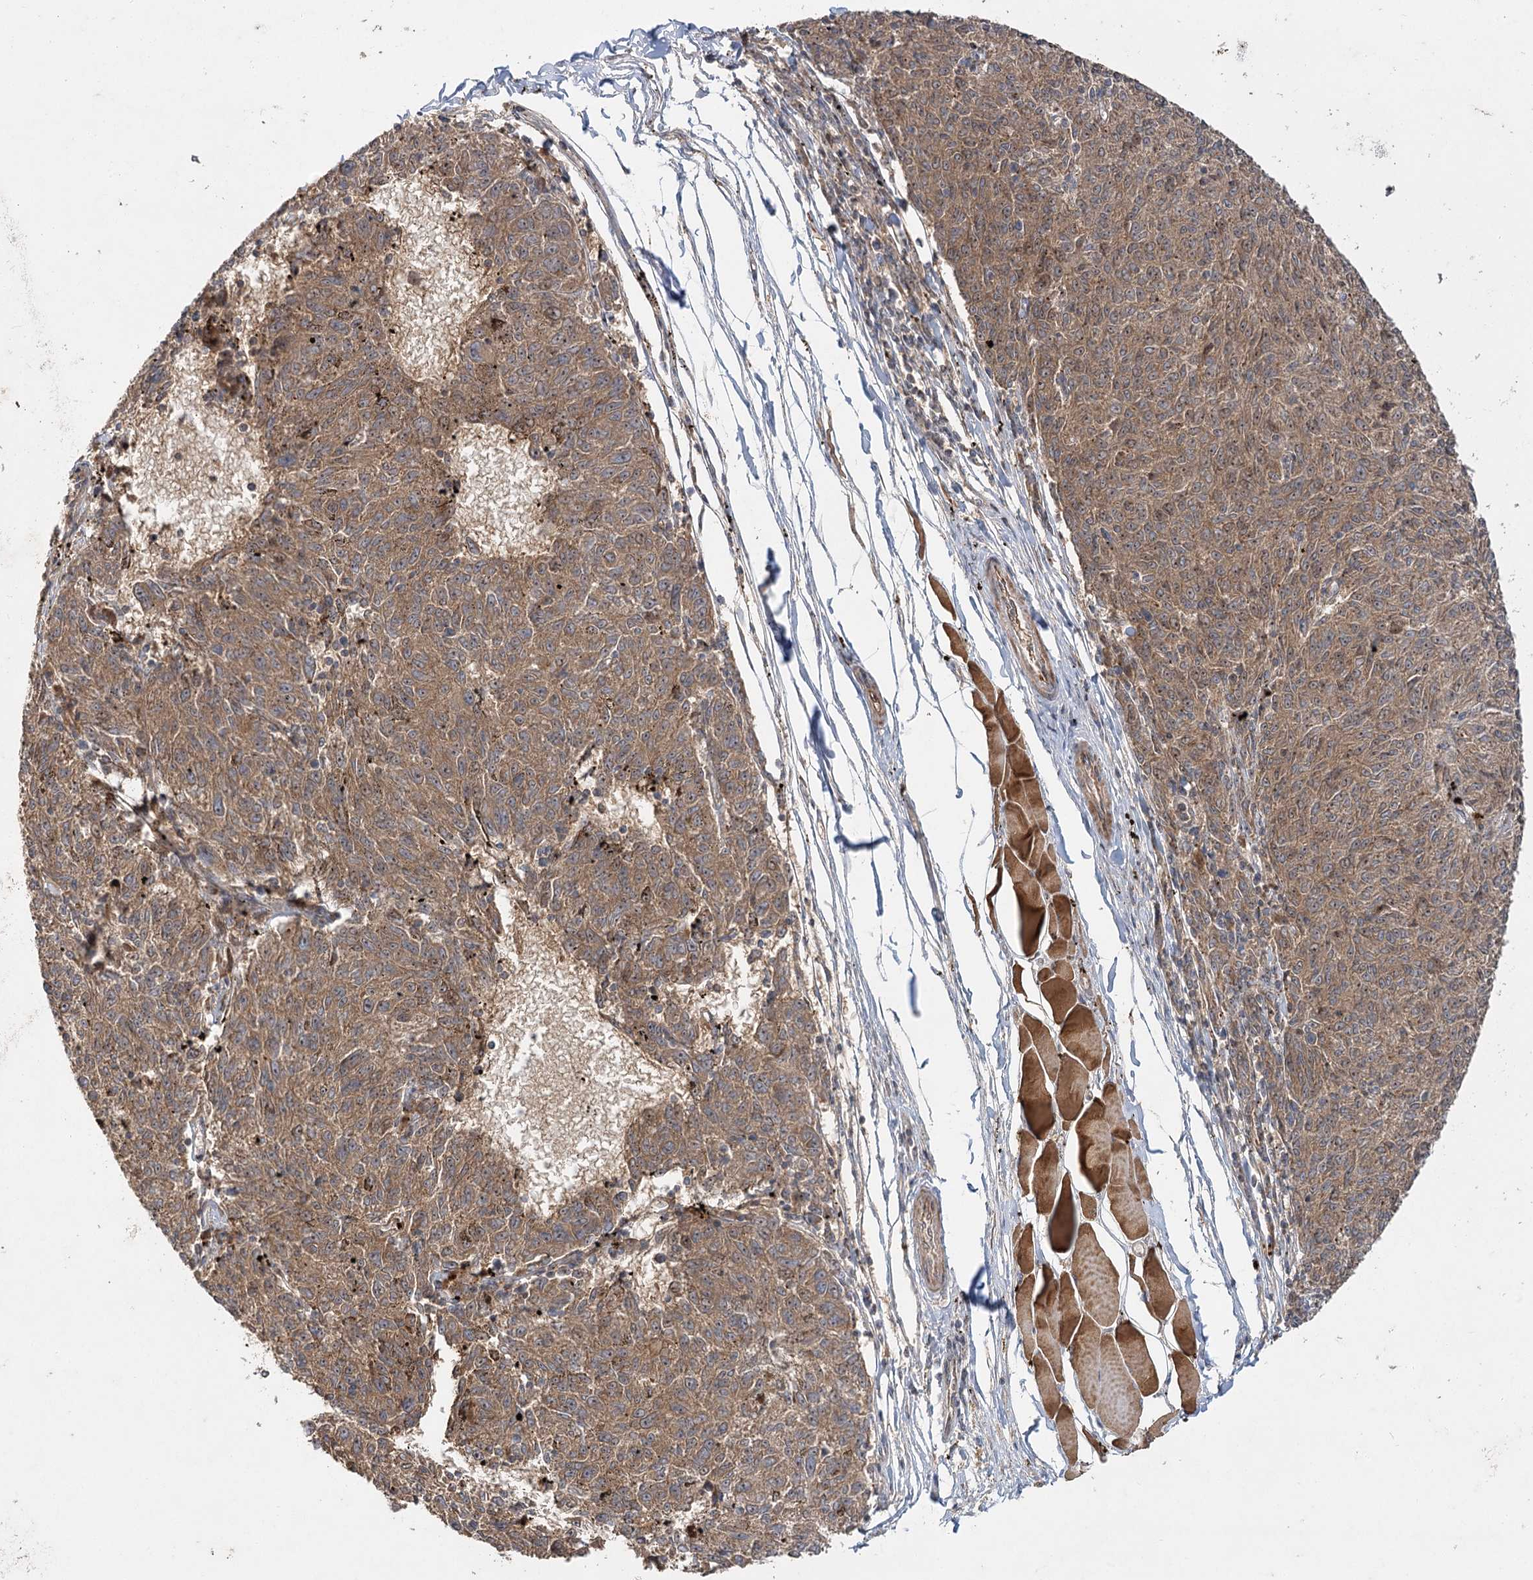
{"staining": {"intensity": "moderate", "quantity": ">75%", "location": "cytoplasmic/membranous,nuclear"}, "tissue": "melanoma", "cell_type": "Tumor cells", "image_type": "cancer", "snomed": [{"axis": "morphology", "description": "Malignant melanoma, NOS"}, {"axis": "topography", "description": "Skin"}], "caption": "An image showing moderate cytoplasmic/membranous and nuclear expression in approximately >75% of tumor cells in melanoma, as visualized by brown immunohistochemical staining.", "gene": "RAPGEF6", "patient": {"sex": "female", "age": 72}}